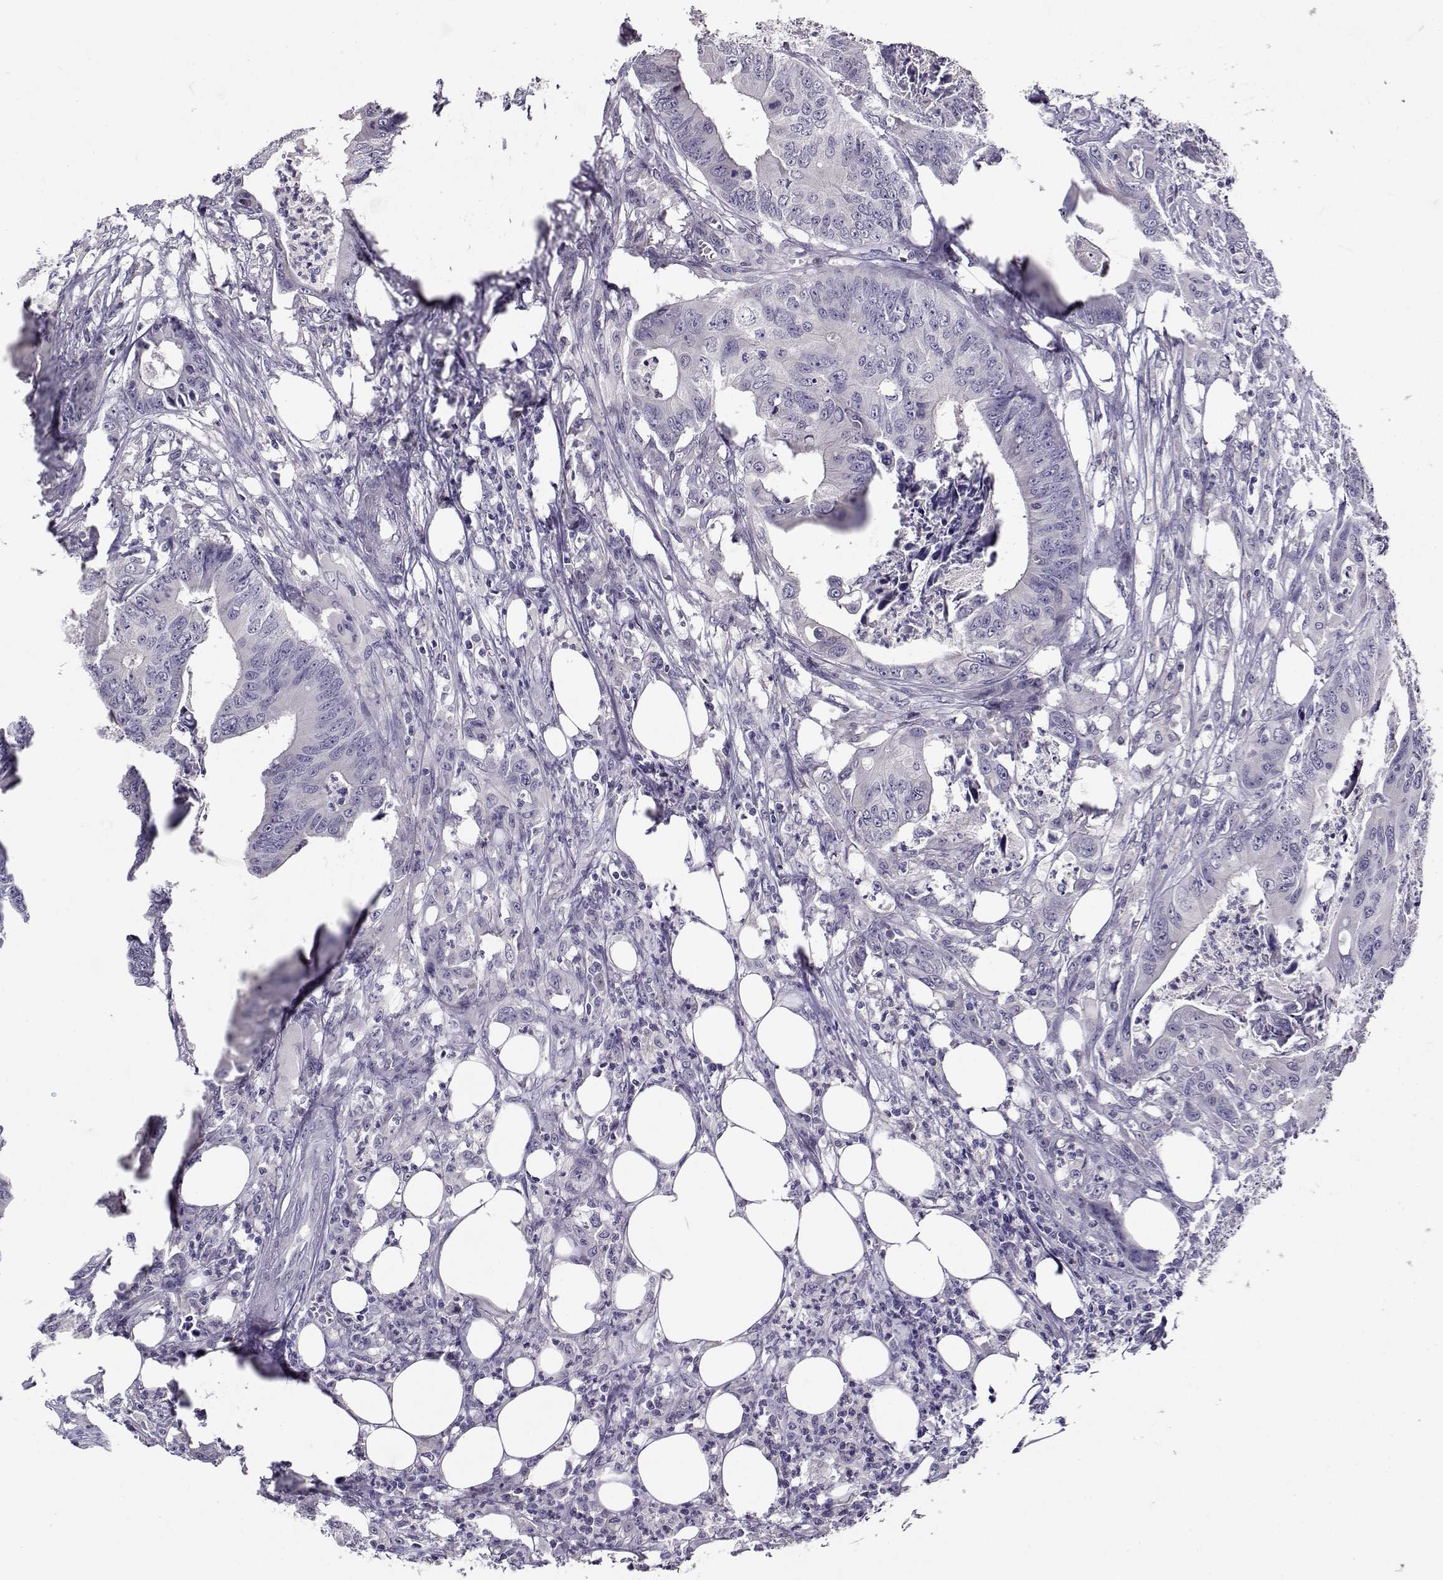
{"staining": {"intensity": "negative", "quantity": "none", "location": "none"}, "tissue": "colorectal cancer", "cell_type": "Tumor cells", "image_type": "cancer", "snomed": [{"axis": "morphology", "description": "Adenocarcinoma, NOS"}, {"axis": "topography", "description": "Colon"}], "caption": "Immunohistochemistry (IHC) photomicrograph of human colorectal cancer stained for a protein (brown), which reveals no staining in tumor cells.", "gene": "RHOXF2", "patient": {"sex": "male", "age": 84}}